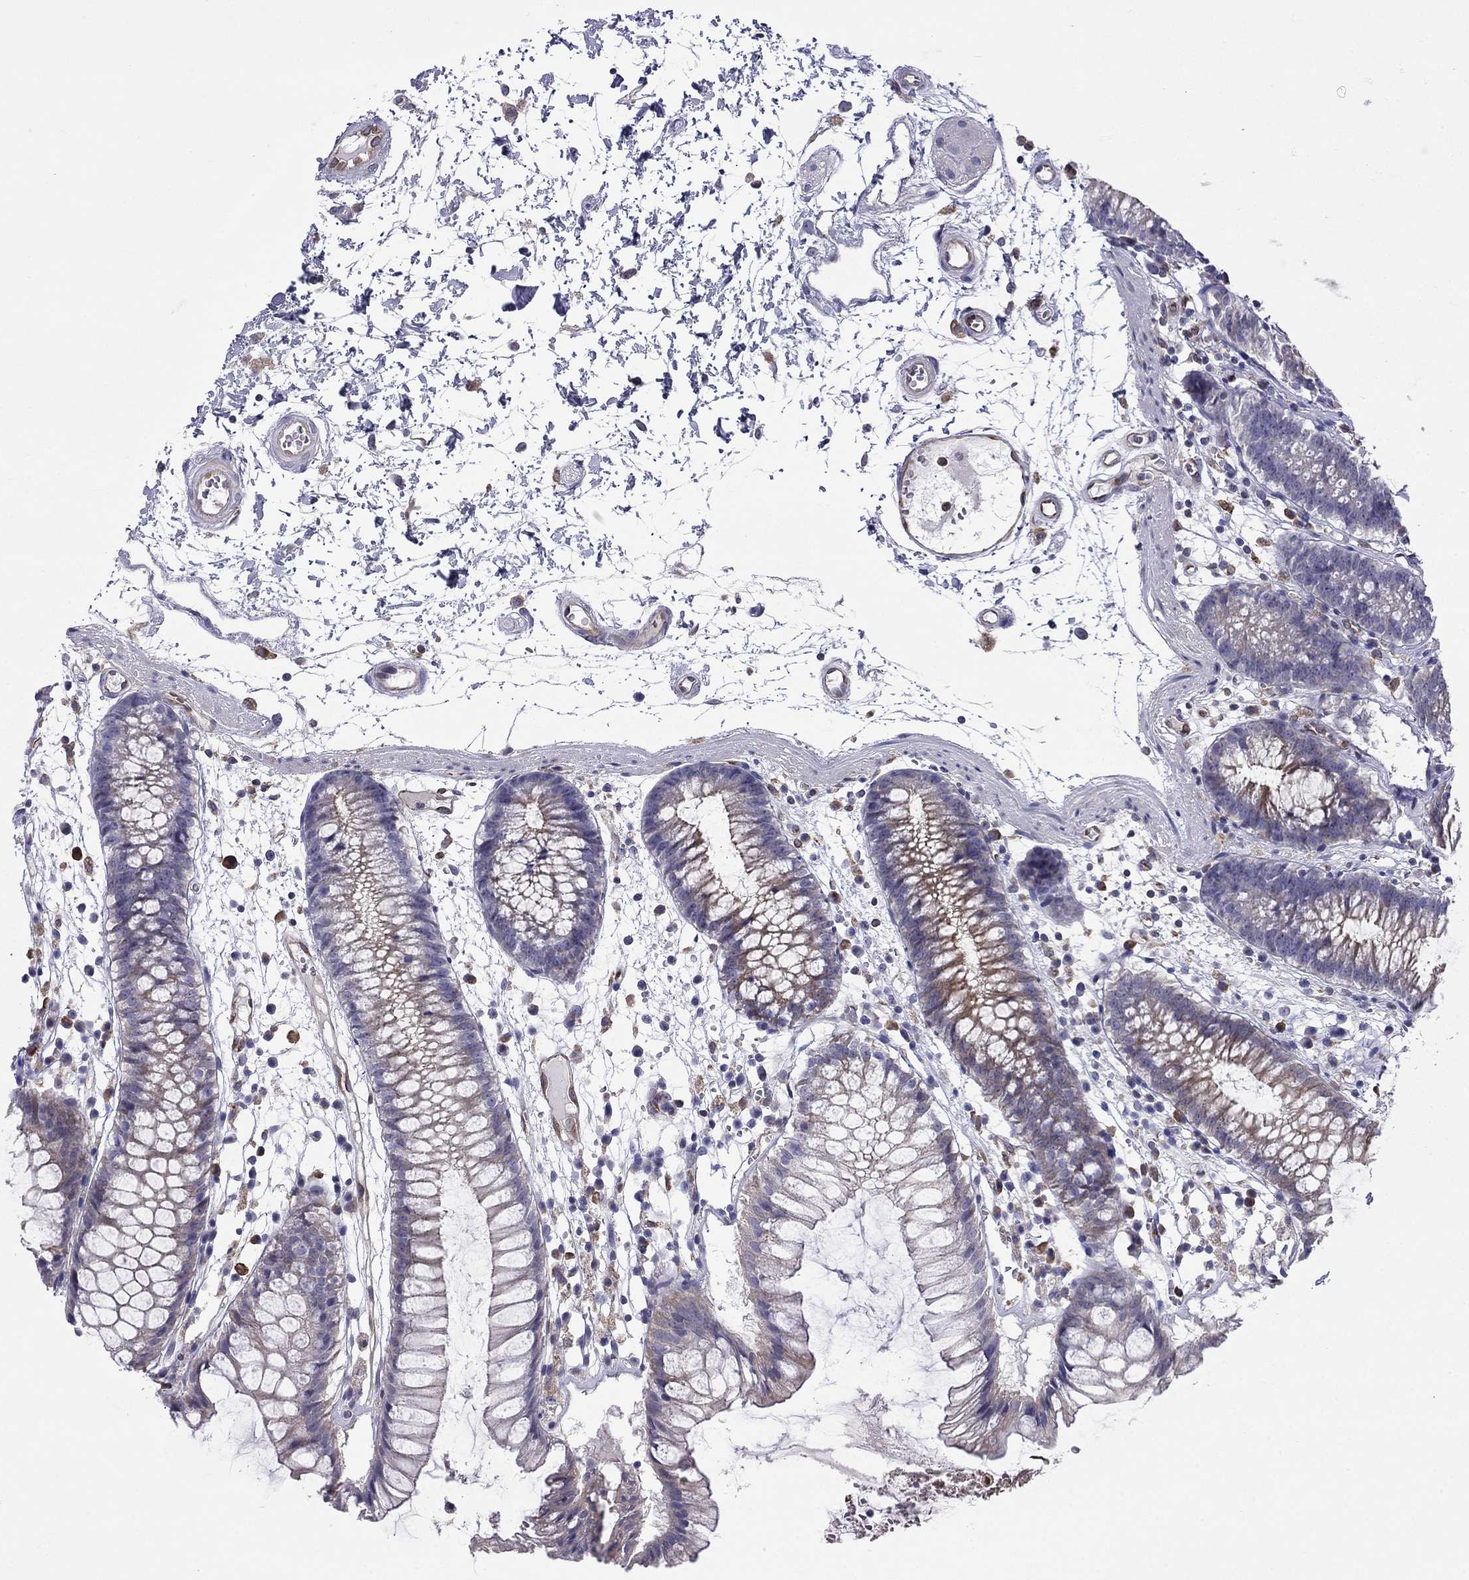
{"staining": {"intensity": "strong", "quantity": "25%-75%", "location": "cytoplasmic/membranous"}, "tissue": "colon", "cell_type": "Endothelial cells", "image_type": "normal", "snomed": [{"axis": "morphology", "description": "Normal tissue, NOS"}, {"axis": "morphology", "description": "Adenocarcinoma, NOS"}, {"axis": "topography", "description": "Colon"}], "caption": "DAB (3,3'-diaminobenzidine) immunohistochemical staining of unremarkable human colon shows strong cytoplasmic/membranous protein staining in about 25%-75% of endothelial cells.", "gene": "GNAL", "patient": {"sex": "male", "age": 65}}